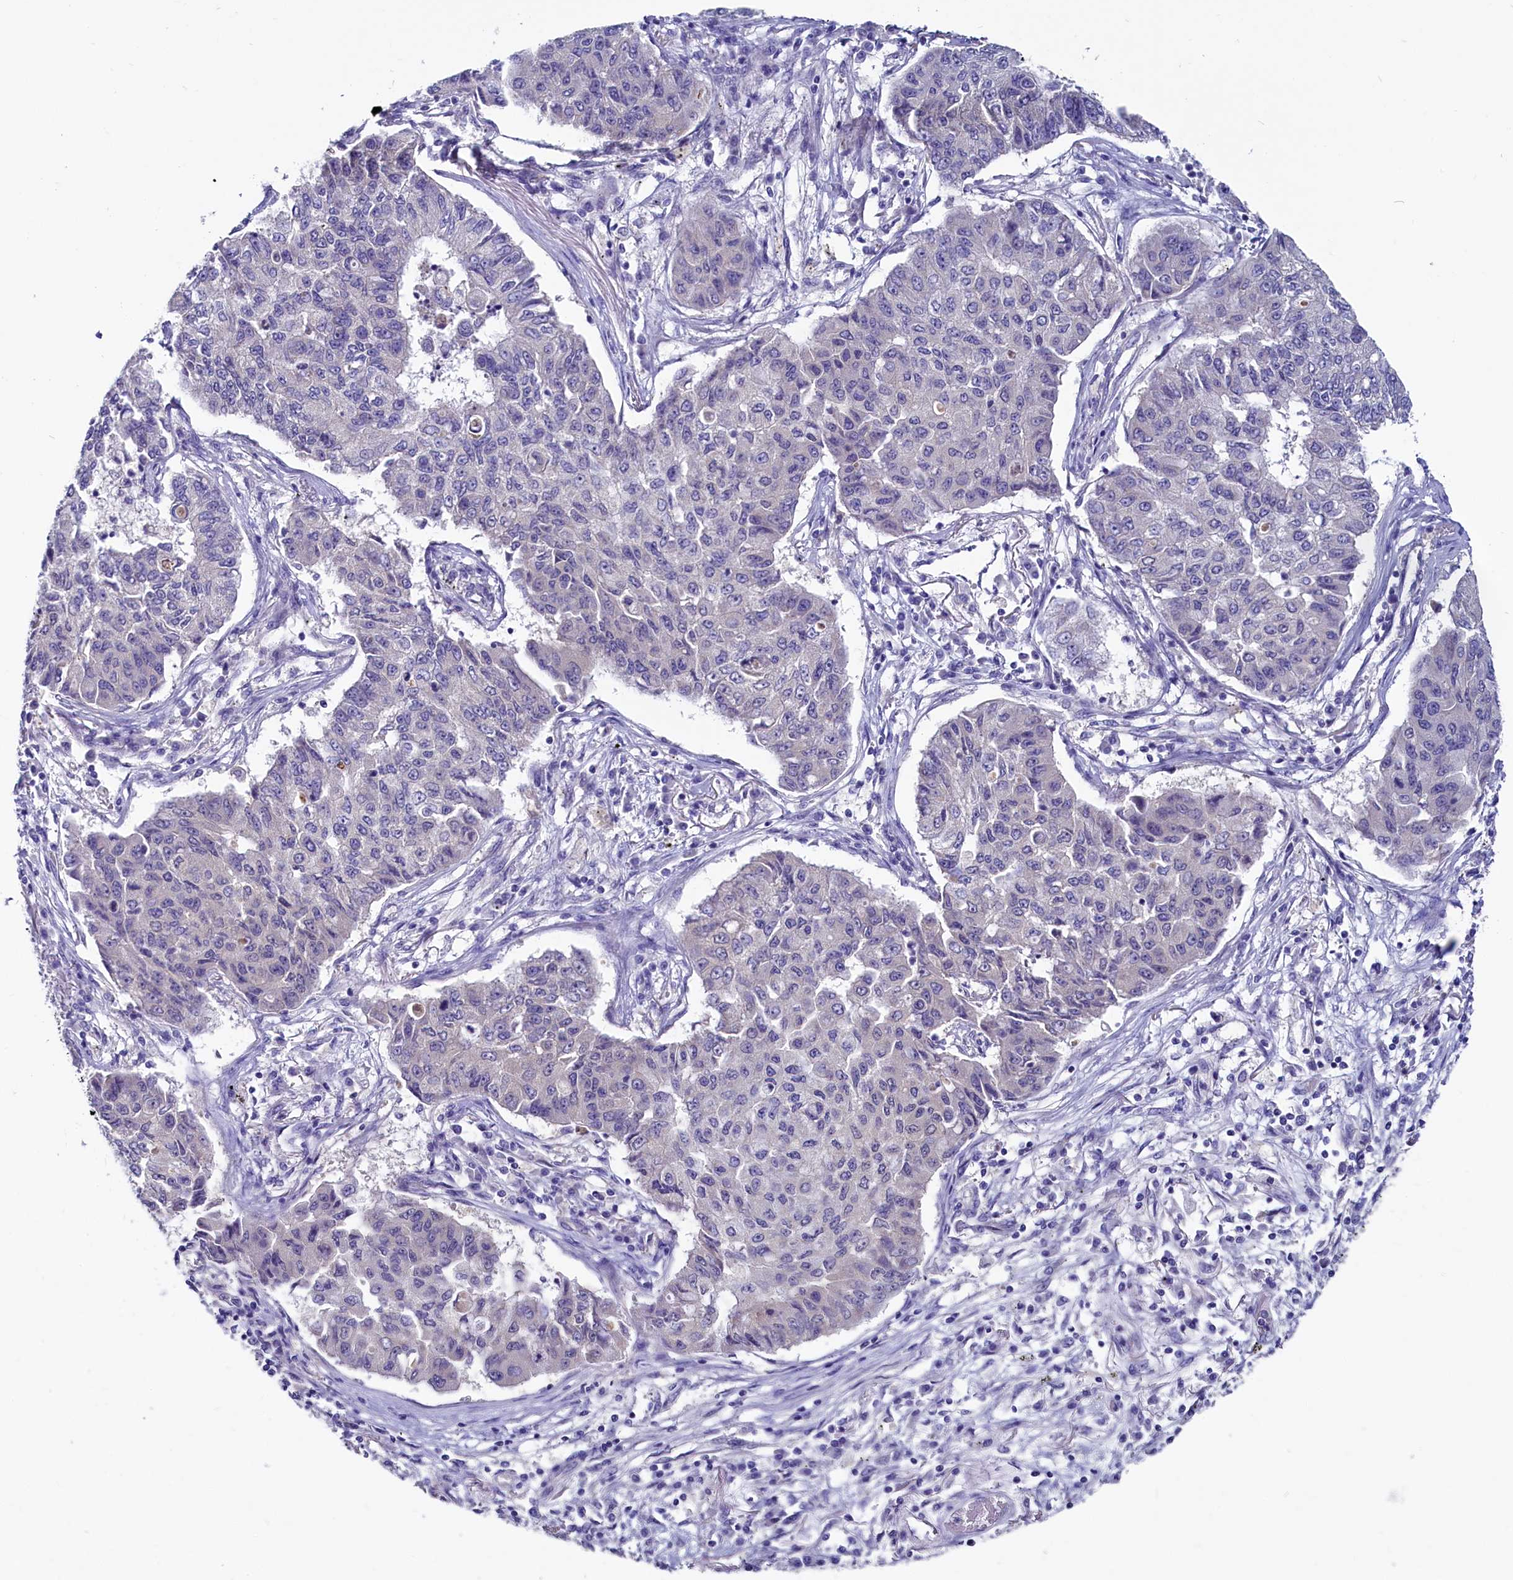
{"staining": {"intensity": "negative", "quantity": "none", "location": "none"}, "tissue": "lung cancer", "cell_type": "Tumor cells", "image_type": "cancer", "snomed": [{"axis": "morphology", "description": "Squamous cell carcinoma, NOS"}, {"axis": "topography", "description": "Lung"}], "caption": "Immunohistochemical staining of squamous cell carcinoma (lung) shows no significant expression in tumor cells. (Immunohistochemistry, brightfield microscopy, high magnification).", "gene": "CIAPIN1", "patient": {"sex": "male", "age": 74}}